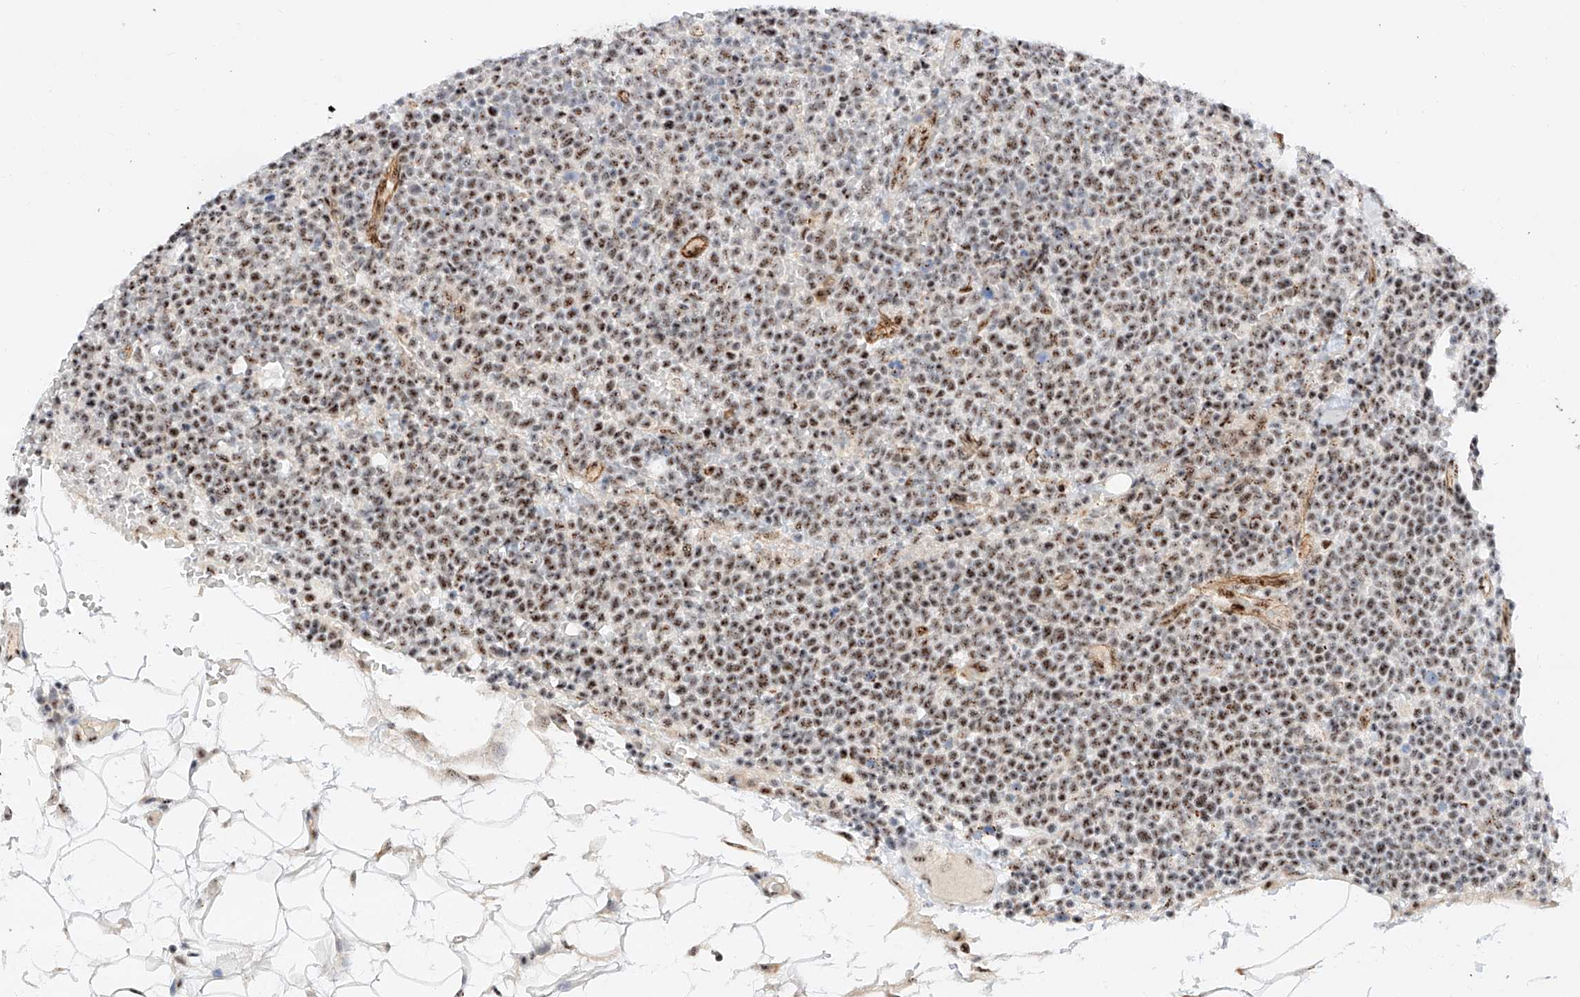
{"staining": {"intensity": "strong", "quantity": ">75%", "location": "nuclear"}, "tissue": "lymphoma", "cell_type": "Tumor cells", "image_type": "cancer", "snomed": [{"axis": "morphology", "description": "Malignant lymphoma, non-Hodgkin's type, High grade"}, {"axis": "topography", "description": "Lymph node"}], "caption": "A high-resolution histopathology image shows immunohistochemistry (IHC) staining of lymphoma, which exhibits strong nuclear positivity in about >75% of tumor cells. (brown staining indicates protein expression, while blue staining denotes nuclei).", "gene": "ATXN7L2", "patient": {"sex": "male", "age": 61}}